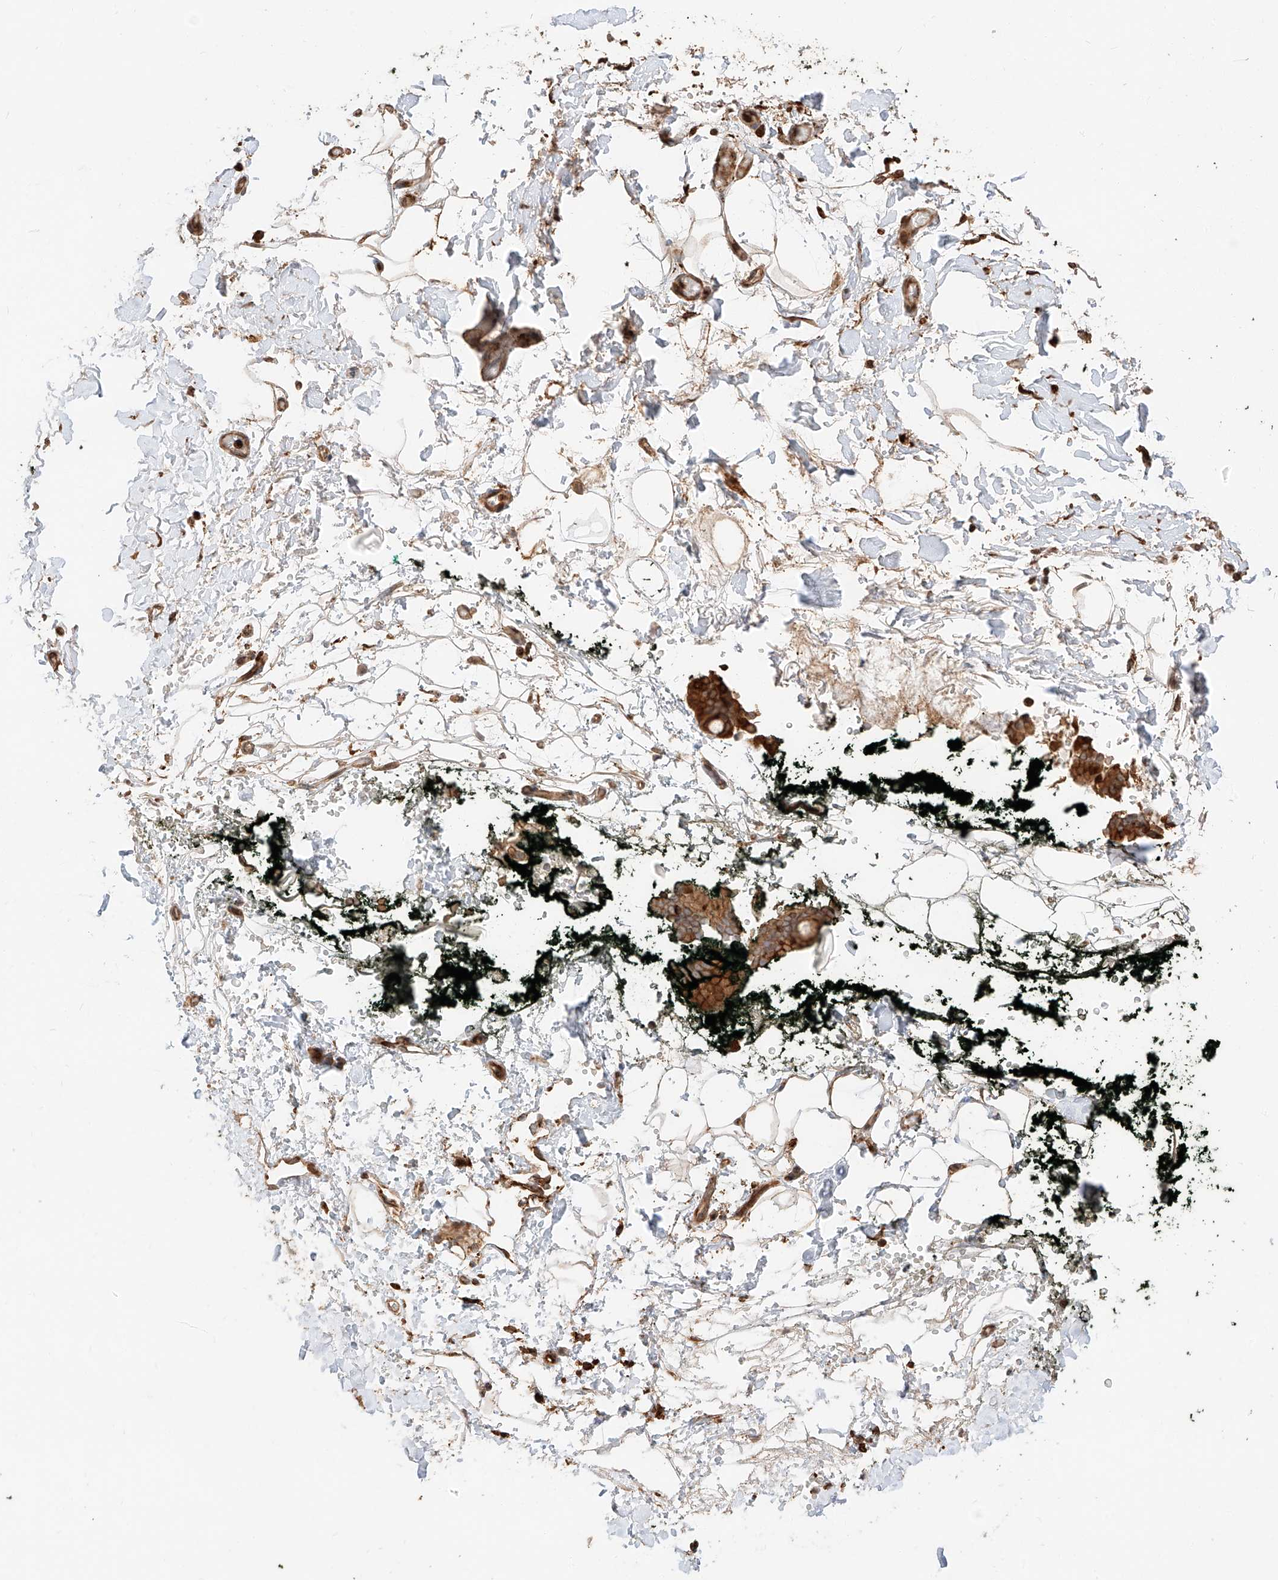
{"staining": {"intensity": "moderate", "quantity": "25%-75%", "location": "cytoplasmic/membranous"}, "tissue": "adipose tissue", "cell_type": "Adipocytes", "image_type": "normal", "snomed": [{"axis": "morphology", "description": "Normal tissue, NOS"}, {"axis": "morphology", "description": "Adenocarcinoma, NOS"}, {"axis": "topography", "description": "Pancreas"}, {"axis": "topography", "description": "Peripheral nerve tissue"}], "caption": "About 25%-75% of adipocytes in benign human adipose tissue demonstrate moderate cytoplasmic/membranous protein positivity as visualized by brown immunohistochemical staining.", "gene": "ZNF84", "patient": {"sex": "male", "age": 59}}